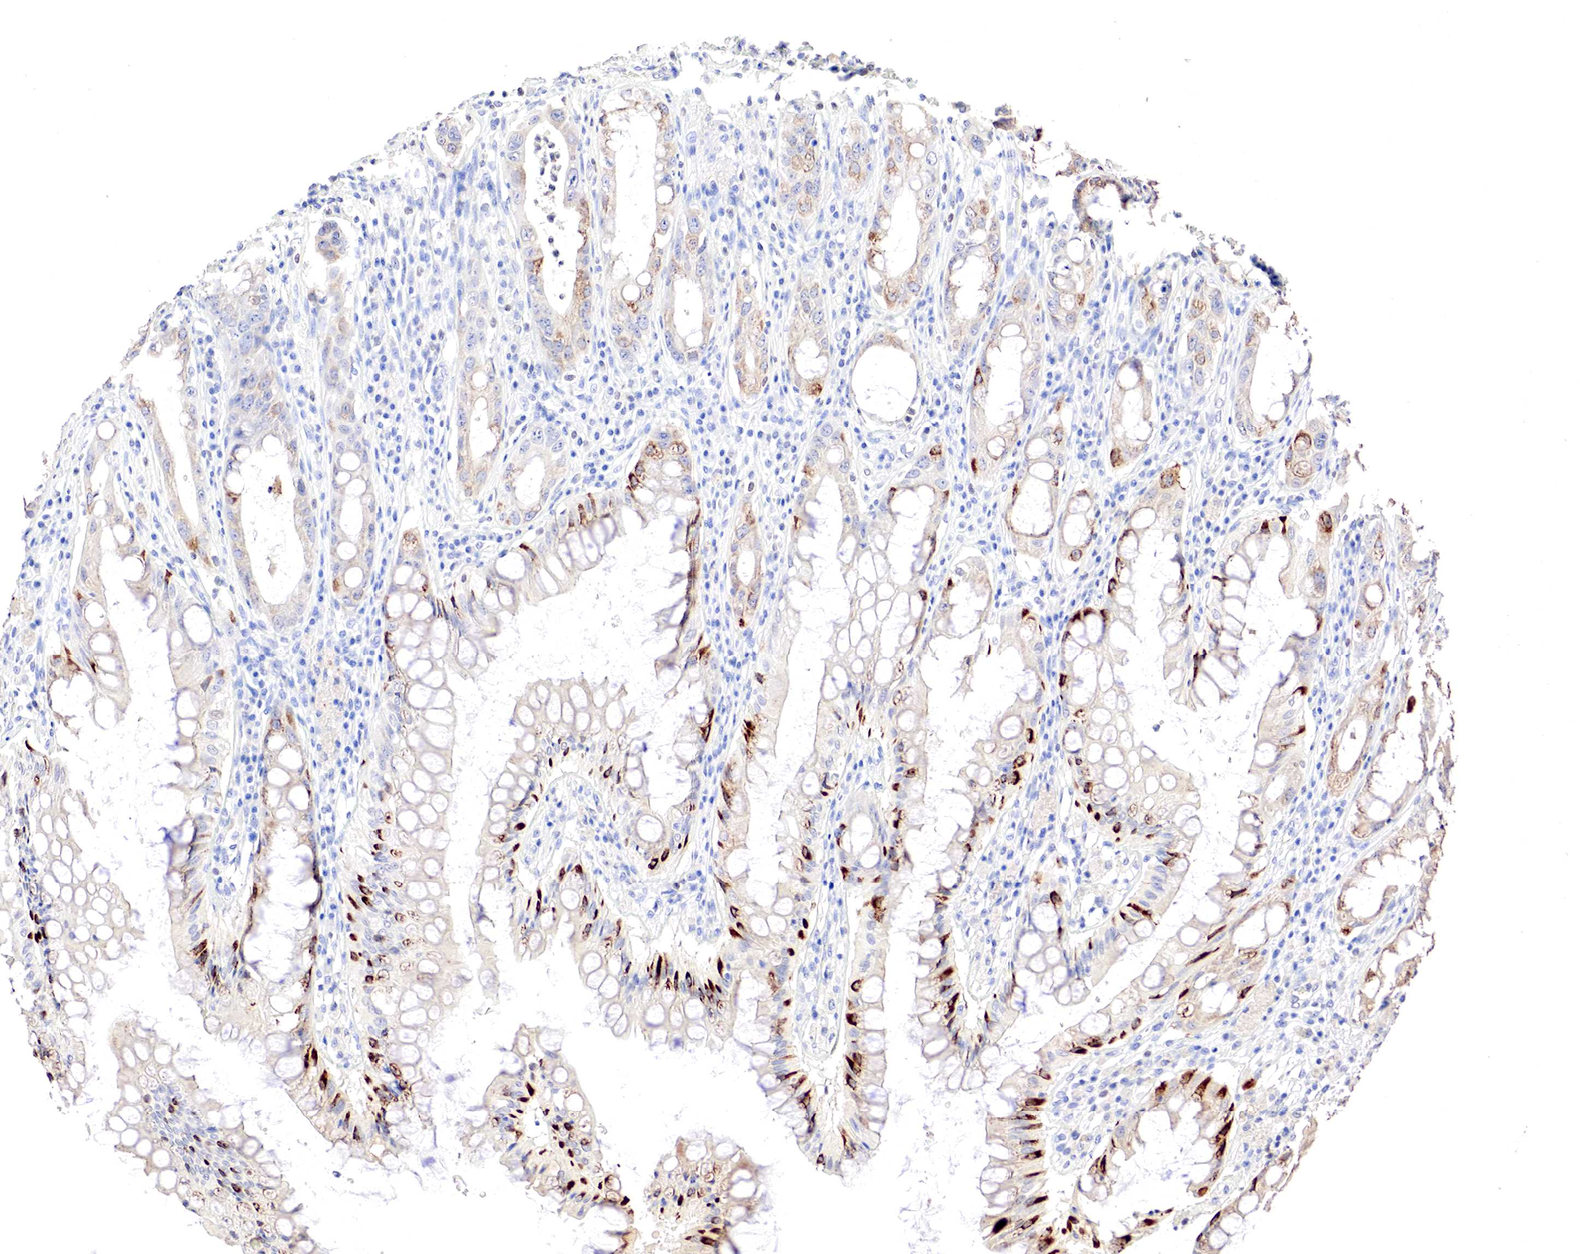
{"staining": {"intensity": "strong", "quantity": "25%-75%", "location": "cytoplasmic/membranous"}, "tissue": "rectum", "cell_type": "Glandular cells", "image_type": "normal", "snomed": [{"axis": "morphology", "description": "Normal tissue, NOS"}, {"axis": "topography", "description": "Rectum"}], "caption": "The histopathology image exhibits staining of unremarkable rectum, revealing strong cytoplasmic/membranous protein staining (brown color) within glandular cells.", "gene": "GATA1", "patient": {"sex": "female", "age": 60}}